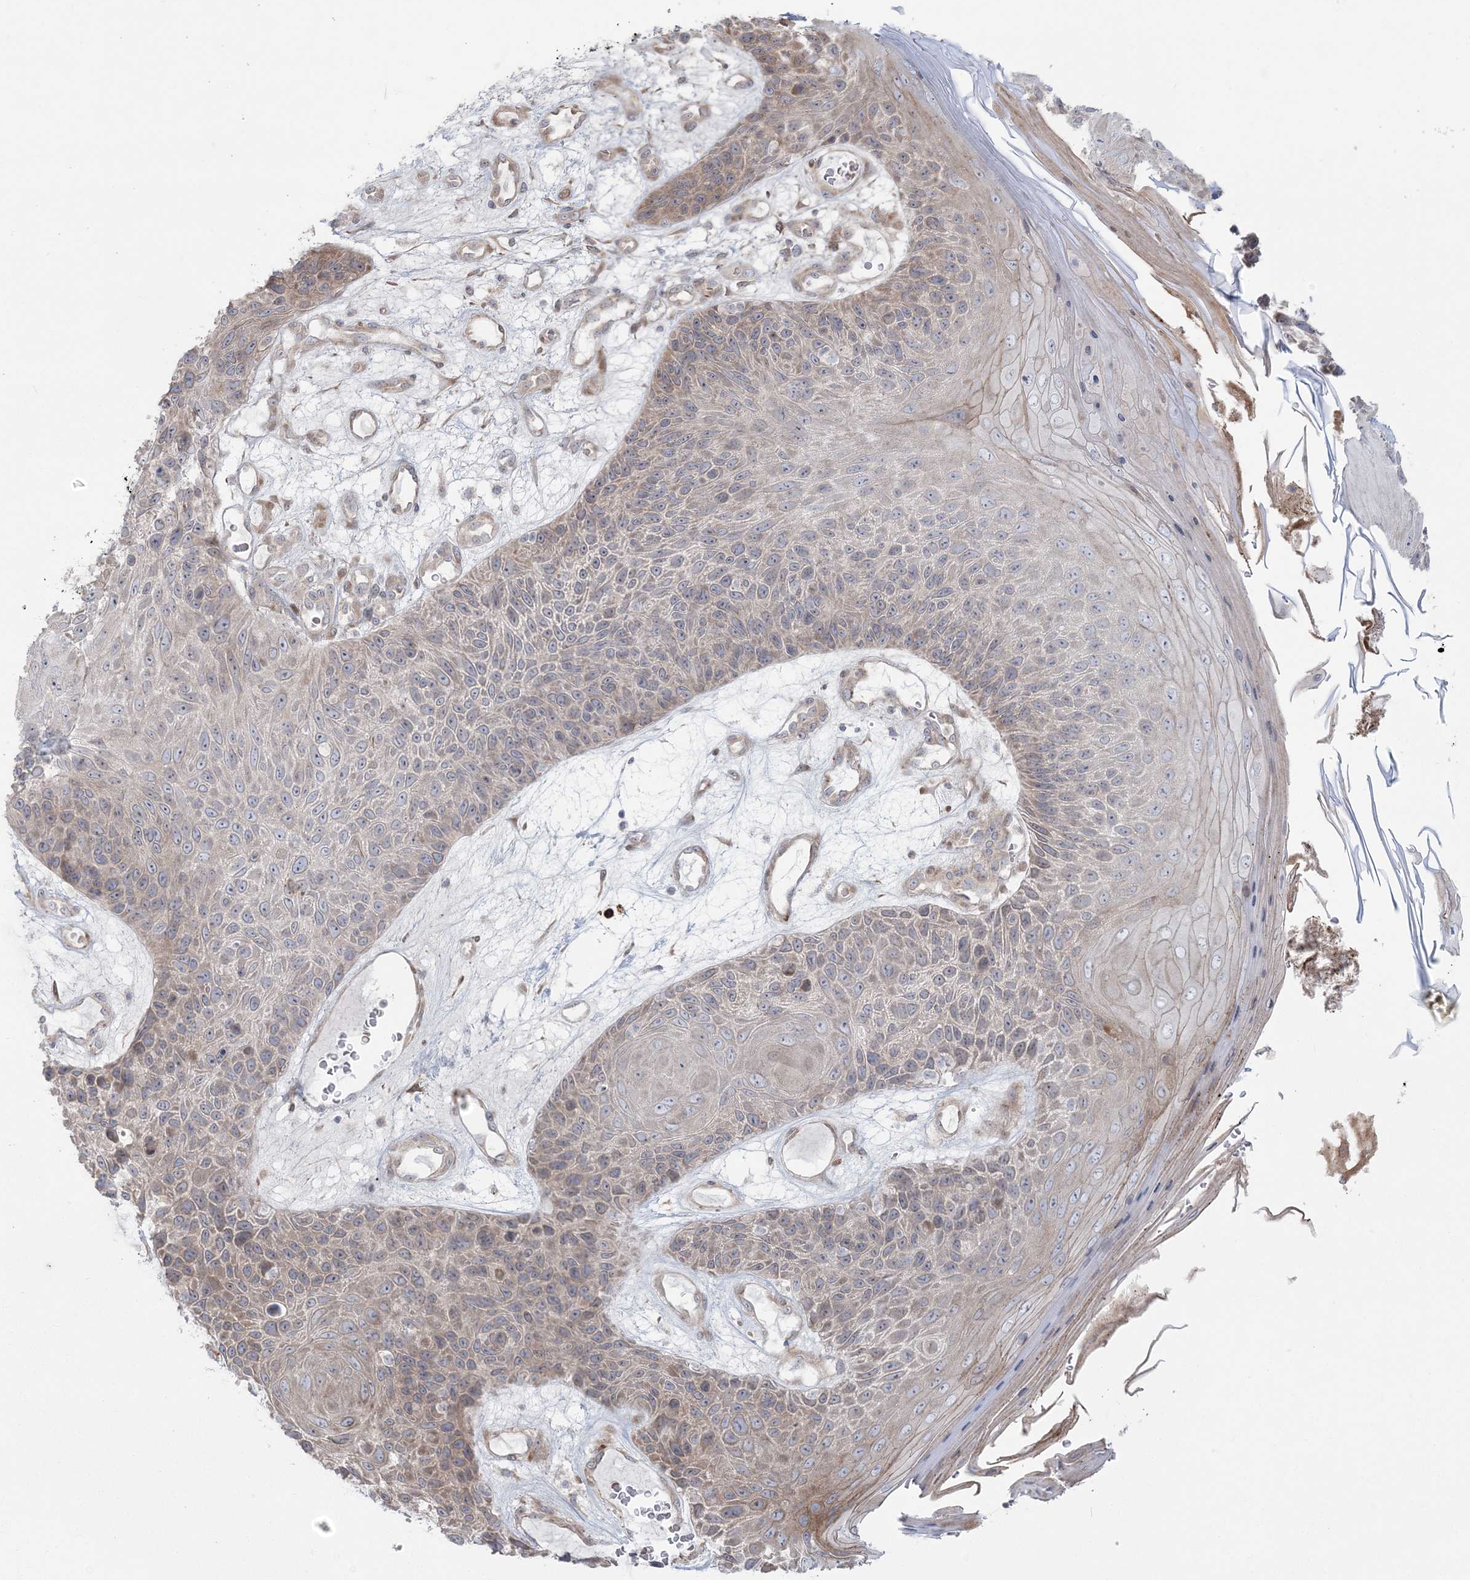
{"staining": {"intensity": "weak", "quantity": "25%-75%", "location": "cytoplasmic/membranous"}, "tissue": "skin cancer", "cell_type": "Tumor cells", "image_type": "cancer", "snomed": [{"axis": "morphology", "description": "Squamous cell carcinoma, NOS"}, {"axis": "topography", "description": "Skin"}], "caption": "Squamous cell carcinoma (skin) tissue demonstrates weak cytoplasmic/membranous staining in approximately 25%-75% of tumor cells", "gene": "NUDT9", "patient": {"sex": "female", "age": 88}}